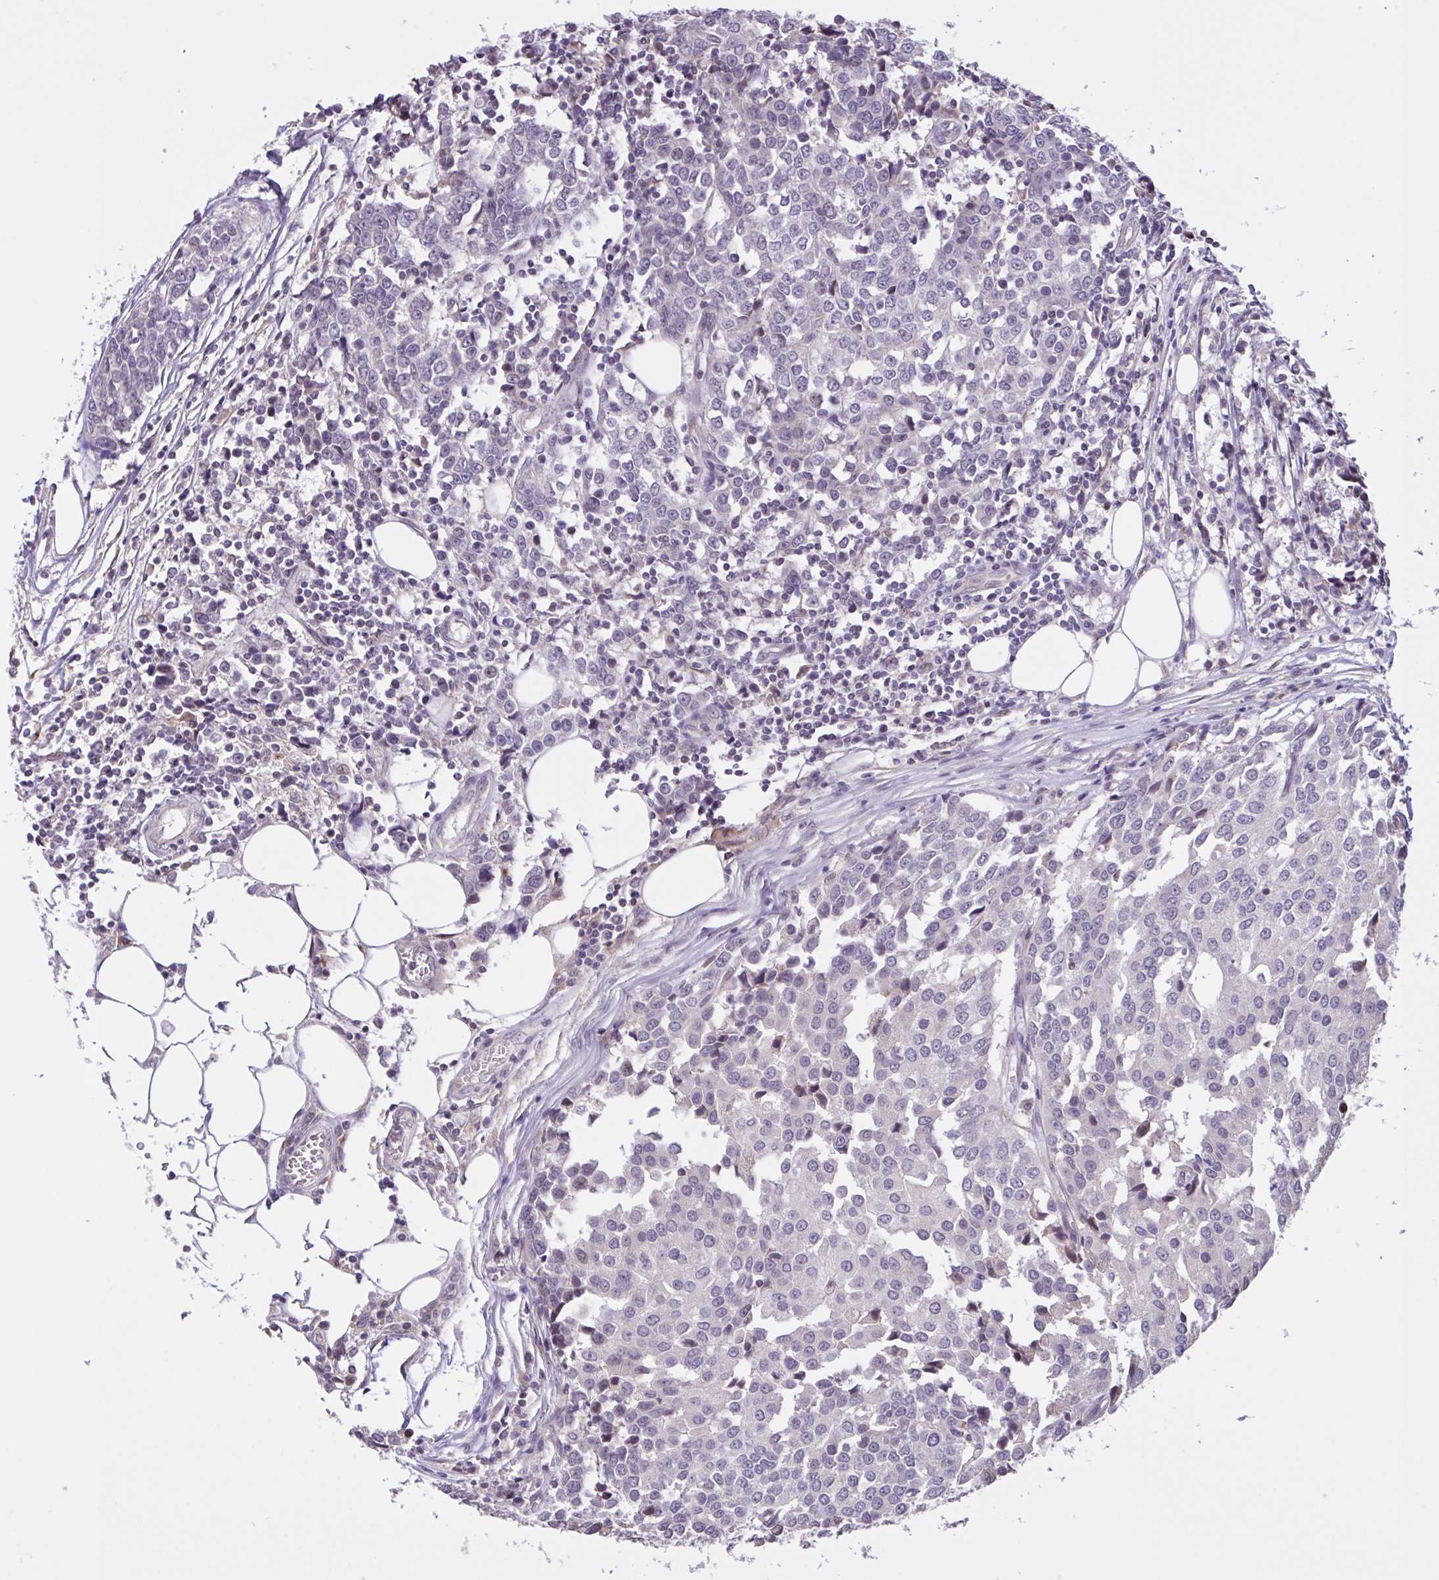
{"staining": {"intensity": "negative", "quantity": "none", "location": "none"}, "tissue": "breast cancer", "cell_type": "Tumor cells", "image_type": "cancer", "snomed": [{"axis": "morphology", "description": "Duct carcinoma"}, {"axis": "topography", "description": "Breast"}], "caption": "Immunohistochemical staining of breast cancer (invasive ductal carcinoma) displays no significant expression in tumor cells.", "gene": "MRGPRX2", "patient": {"sex": "female", "age": 80}}